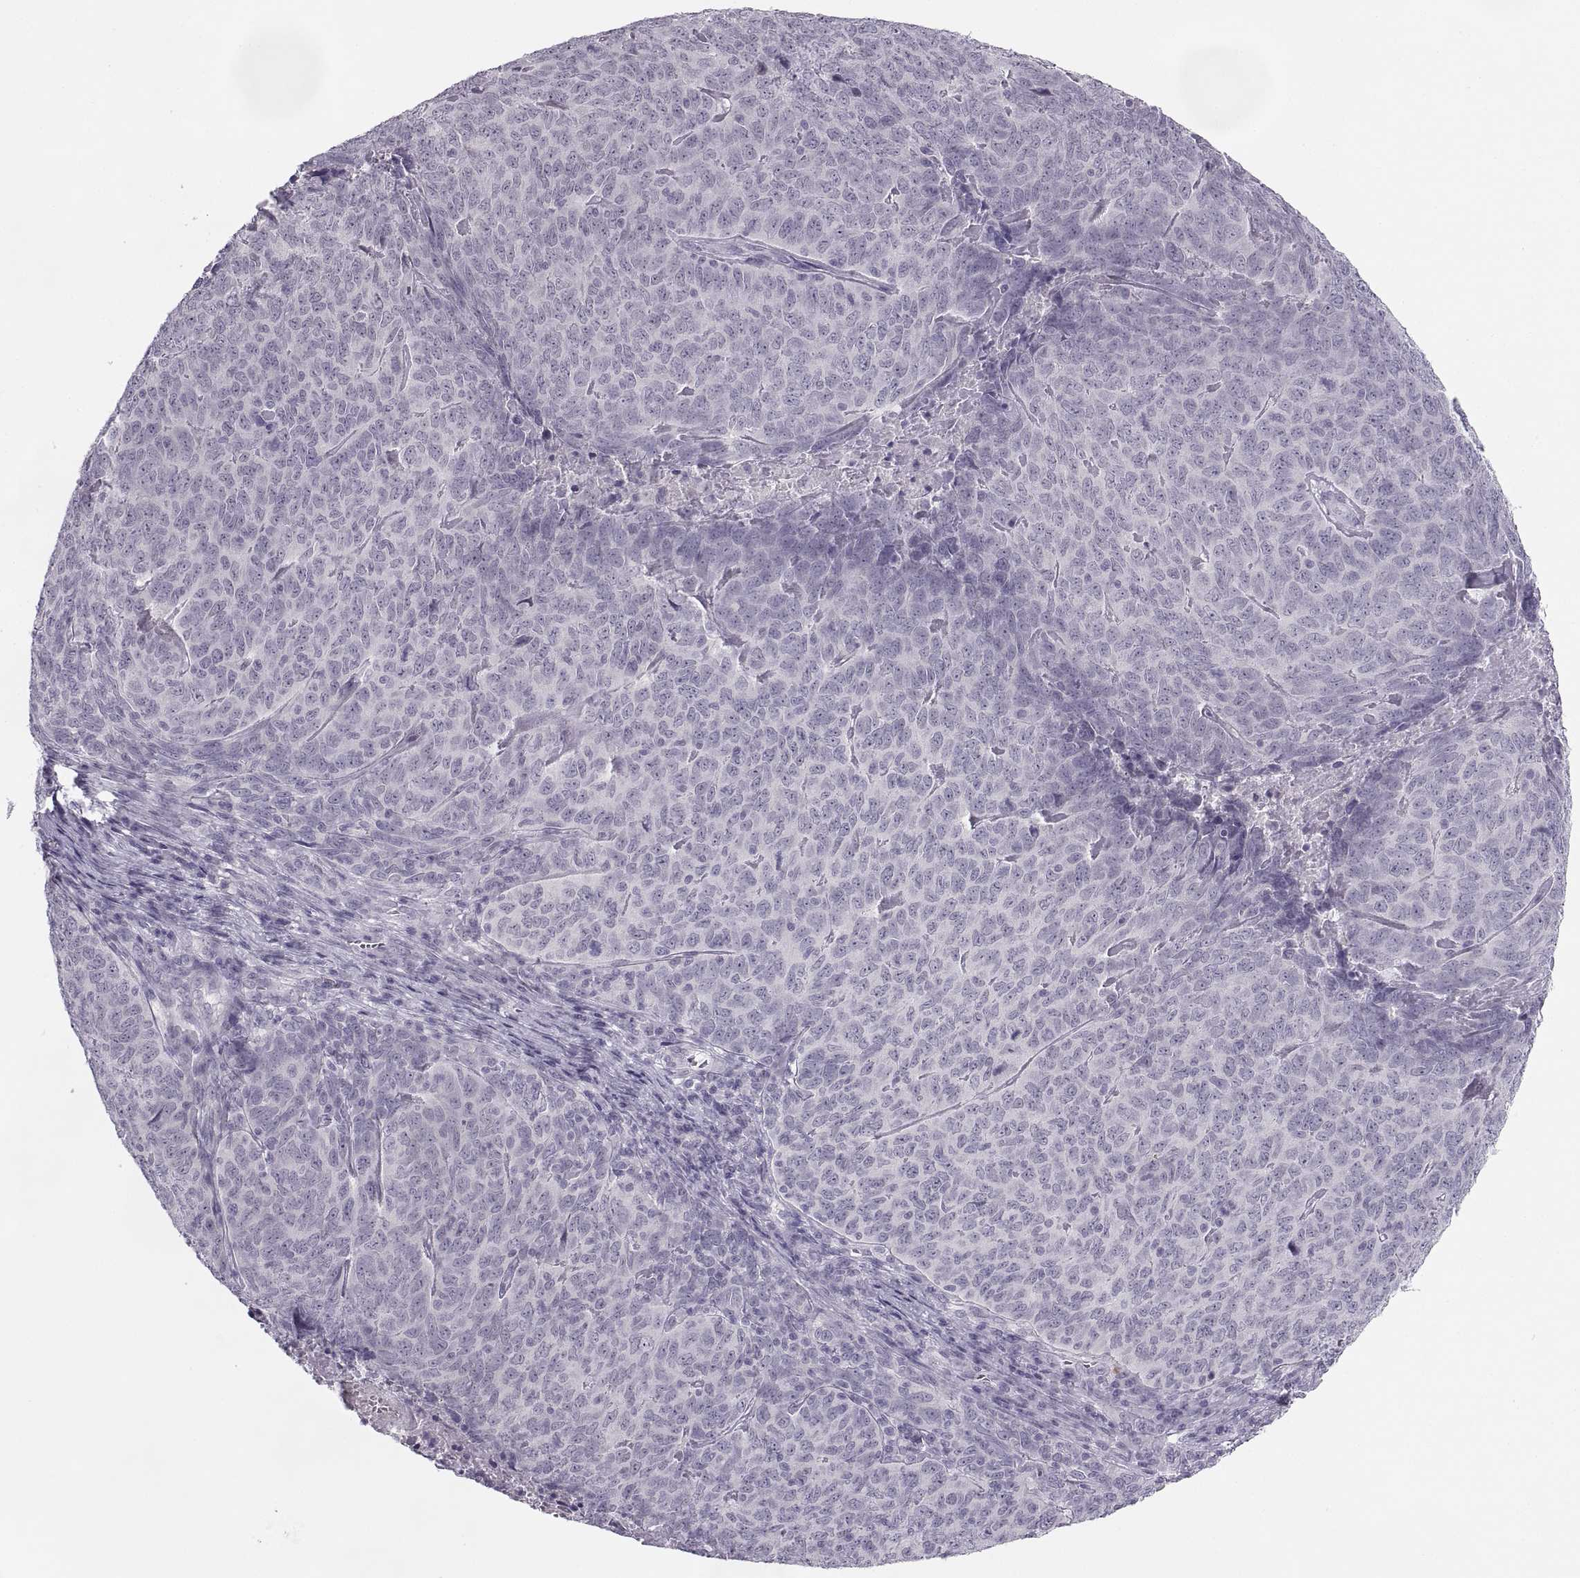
{"staining": {"intensity": "negative", "quantity": "none", "location": "none"}, "tissue": "skin cancer", "cell_type": "Tumor cells", "image_type": "cancer", "snomed": [{"axis": "morphology", "description": "Squamous cell carcinoma, NOS"}, {"axis": "topography", "description": "Skin"}, {"axis": "topography", "description": "Anal"}], "caption": "High magnification brightfield microscopy of skin cancer (squamous cell carcinoma) stained with DAB (3,3'-diaminobenzidine) (brown) and counterstained with hematoxylin (blue): tumor cells show no significant positivity.", "gene": "C3orf22", "patient": {"sex": "female", "age": 51}}